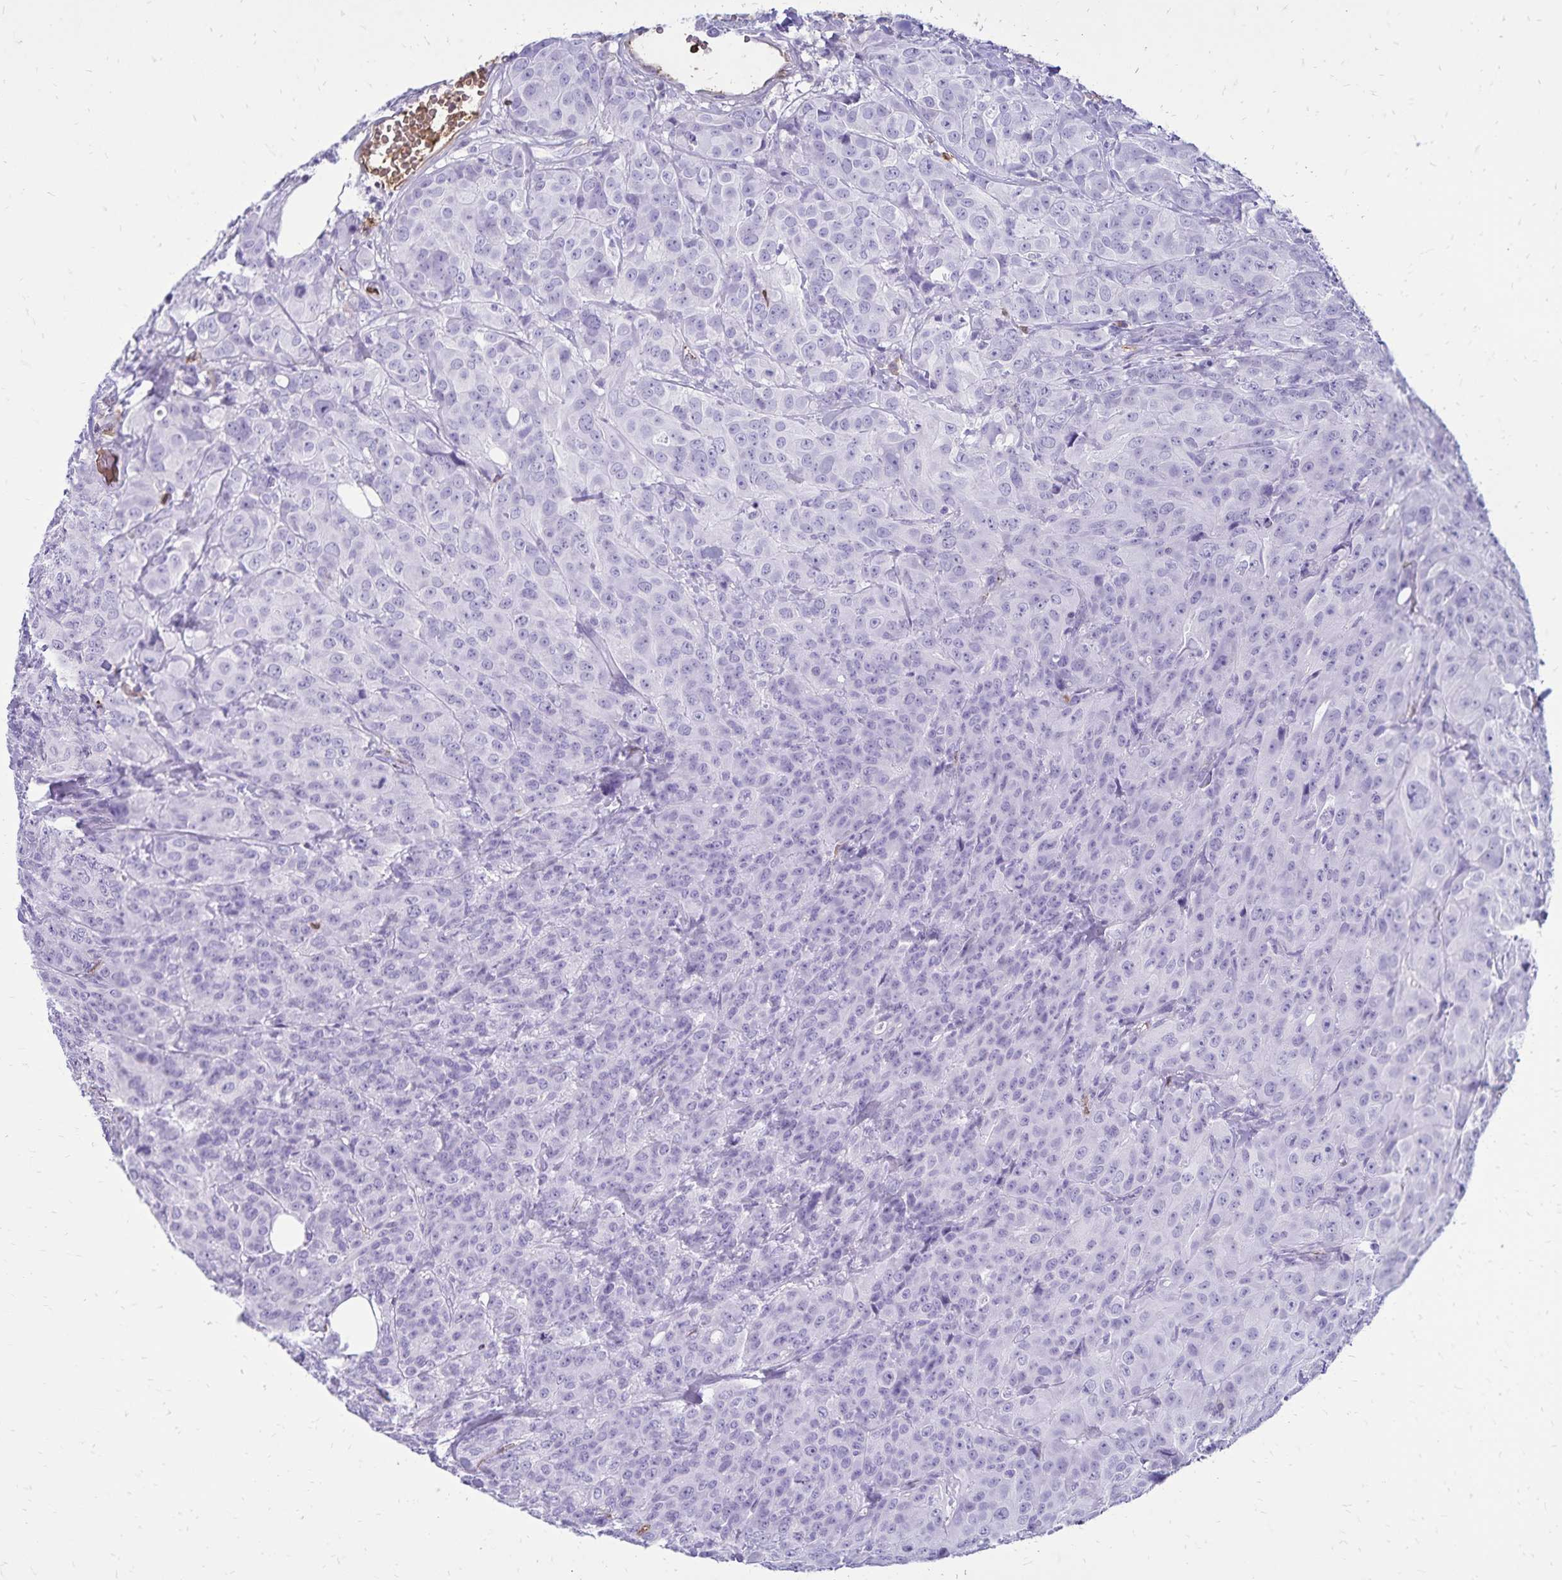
{"staining": {"intensity": "negative", "quantity": "none", "location": "none"}, "tissue": "breast cancer", "cell_type": "Tumor cells", "image_type": "cancer", "snomed": [{"axis": "morphology", "description": "Normal tissue, NOS"}, {"axis": "morphology", "description": "Duct carcinoma"}, {"axis": "topography", "description": "Breast"}], "caption": "Immunohistochemistry (IHC) of human breast cancer exhibits no expression in tumor cells.", "gene": "CD27", "patient": {"sex": "female", "age": 43}}